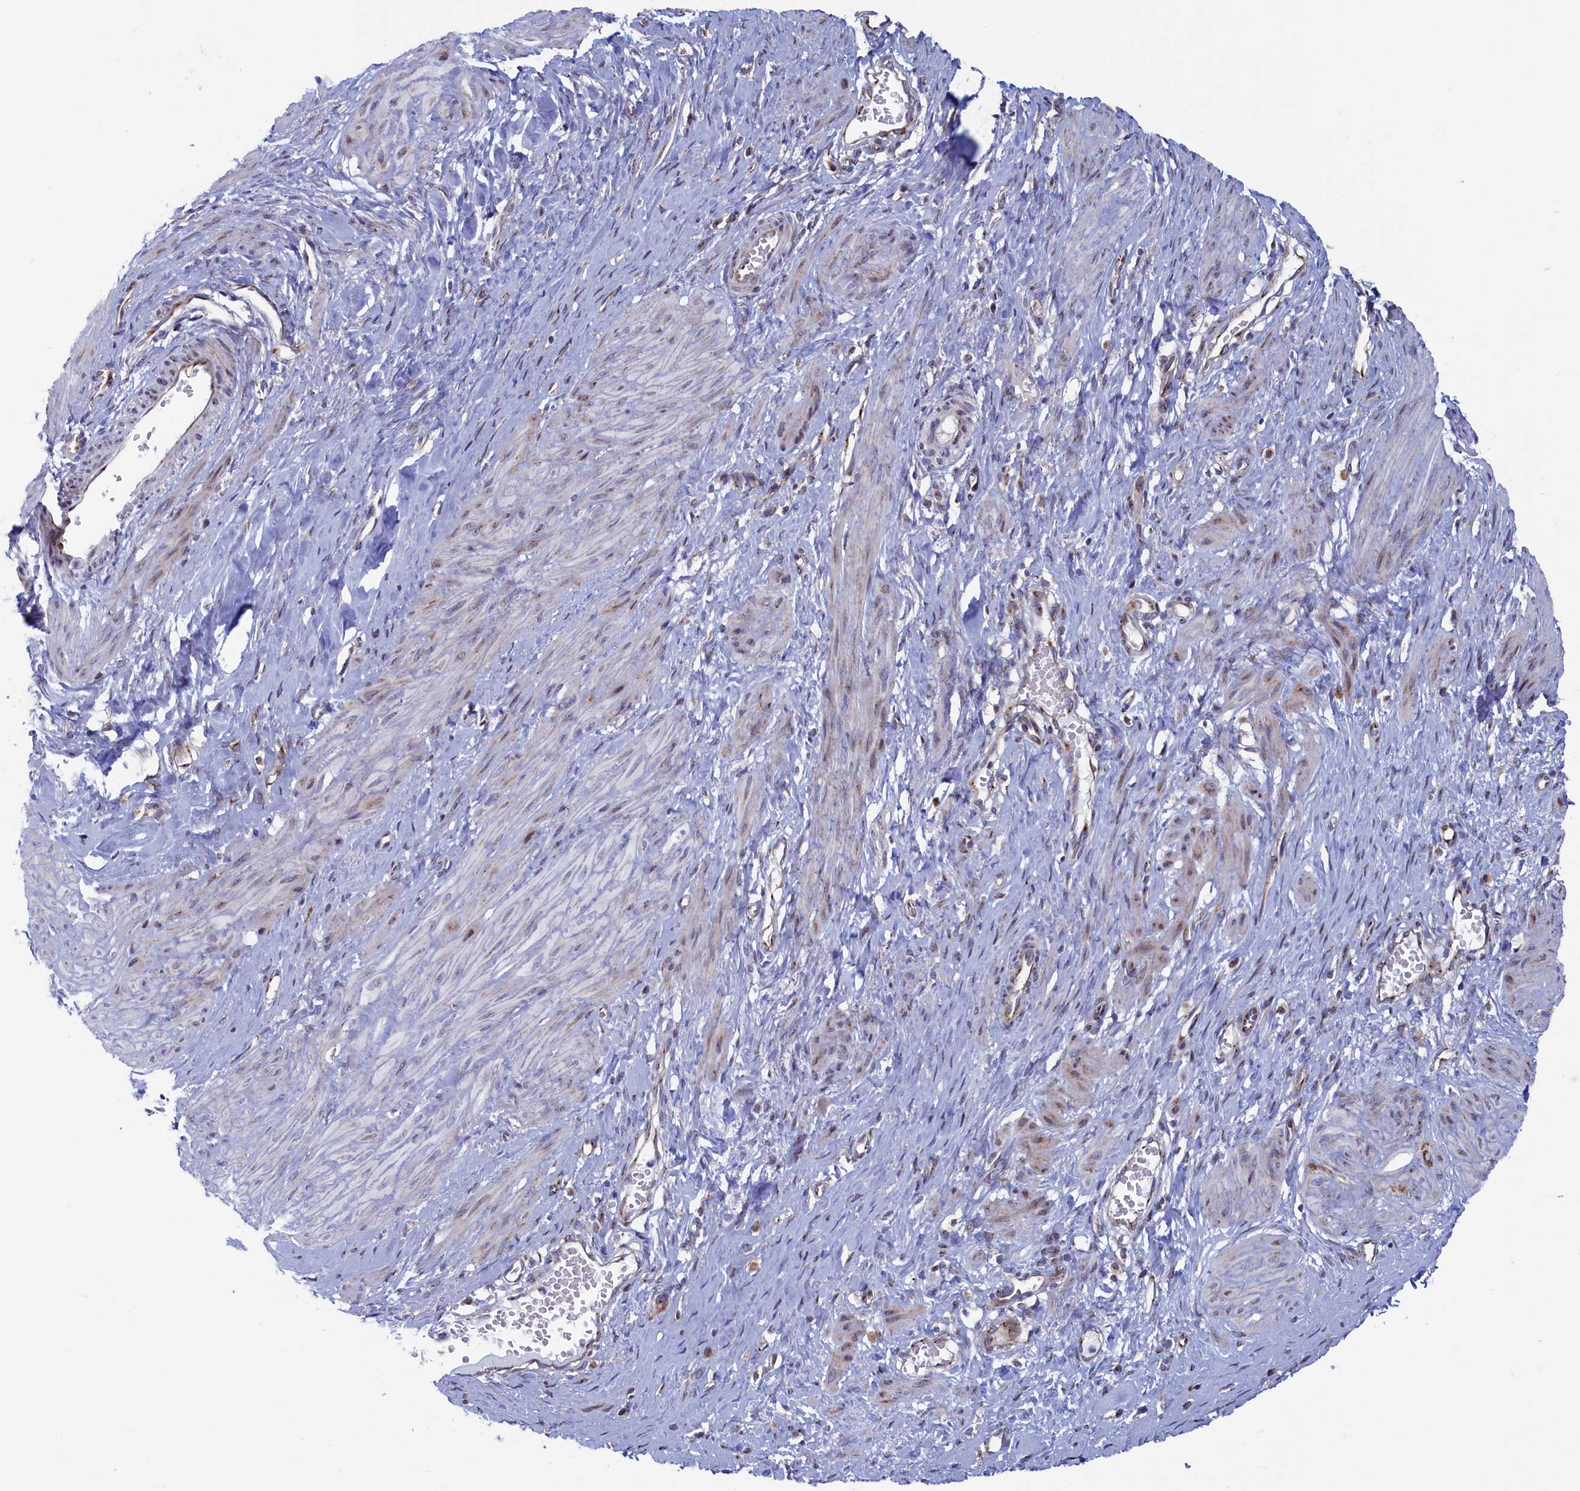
{"staining": {"intensity": "moderate", "quantity": "<25%", "location": "cytoplasmic/membranous"}, "tissue": "smooth muscle", "cell_type": "Smooth muscle cells", "image_type": "normal", "snomed": [{"axis": "morphology", "description": "Normal tissue, NOS"}, {"axis": "topography", "description": "Endometrium"}], "caption": "Approximately <25% of smooth muscle cells in benign smooth muscle show moderate cytoplasmic/membranous protein positivity as visualized by brown immunohistochemical staining.", "gene": "MTFMT", "patient": {"sex": "female", "age": 33}}